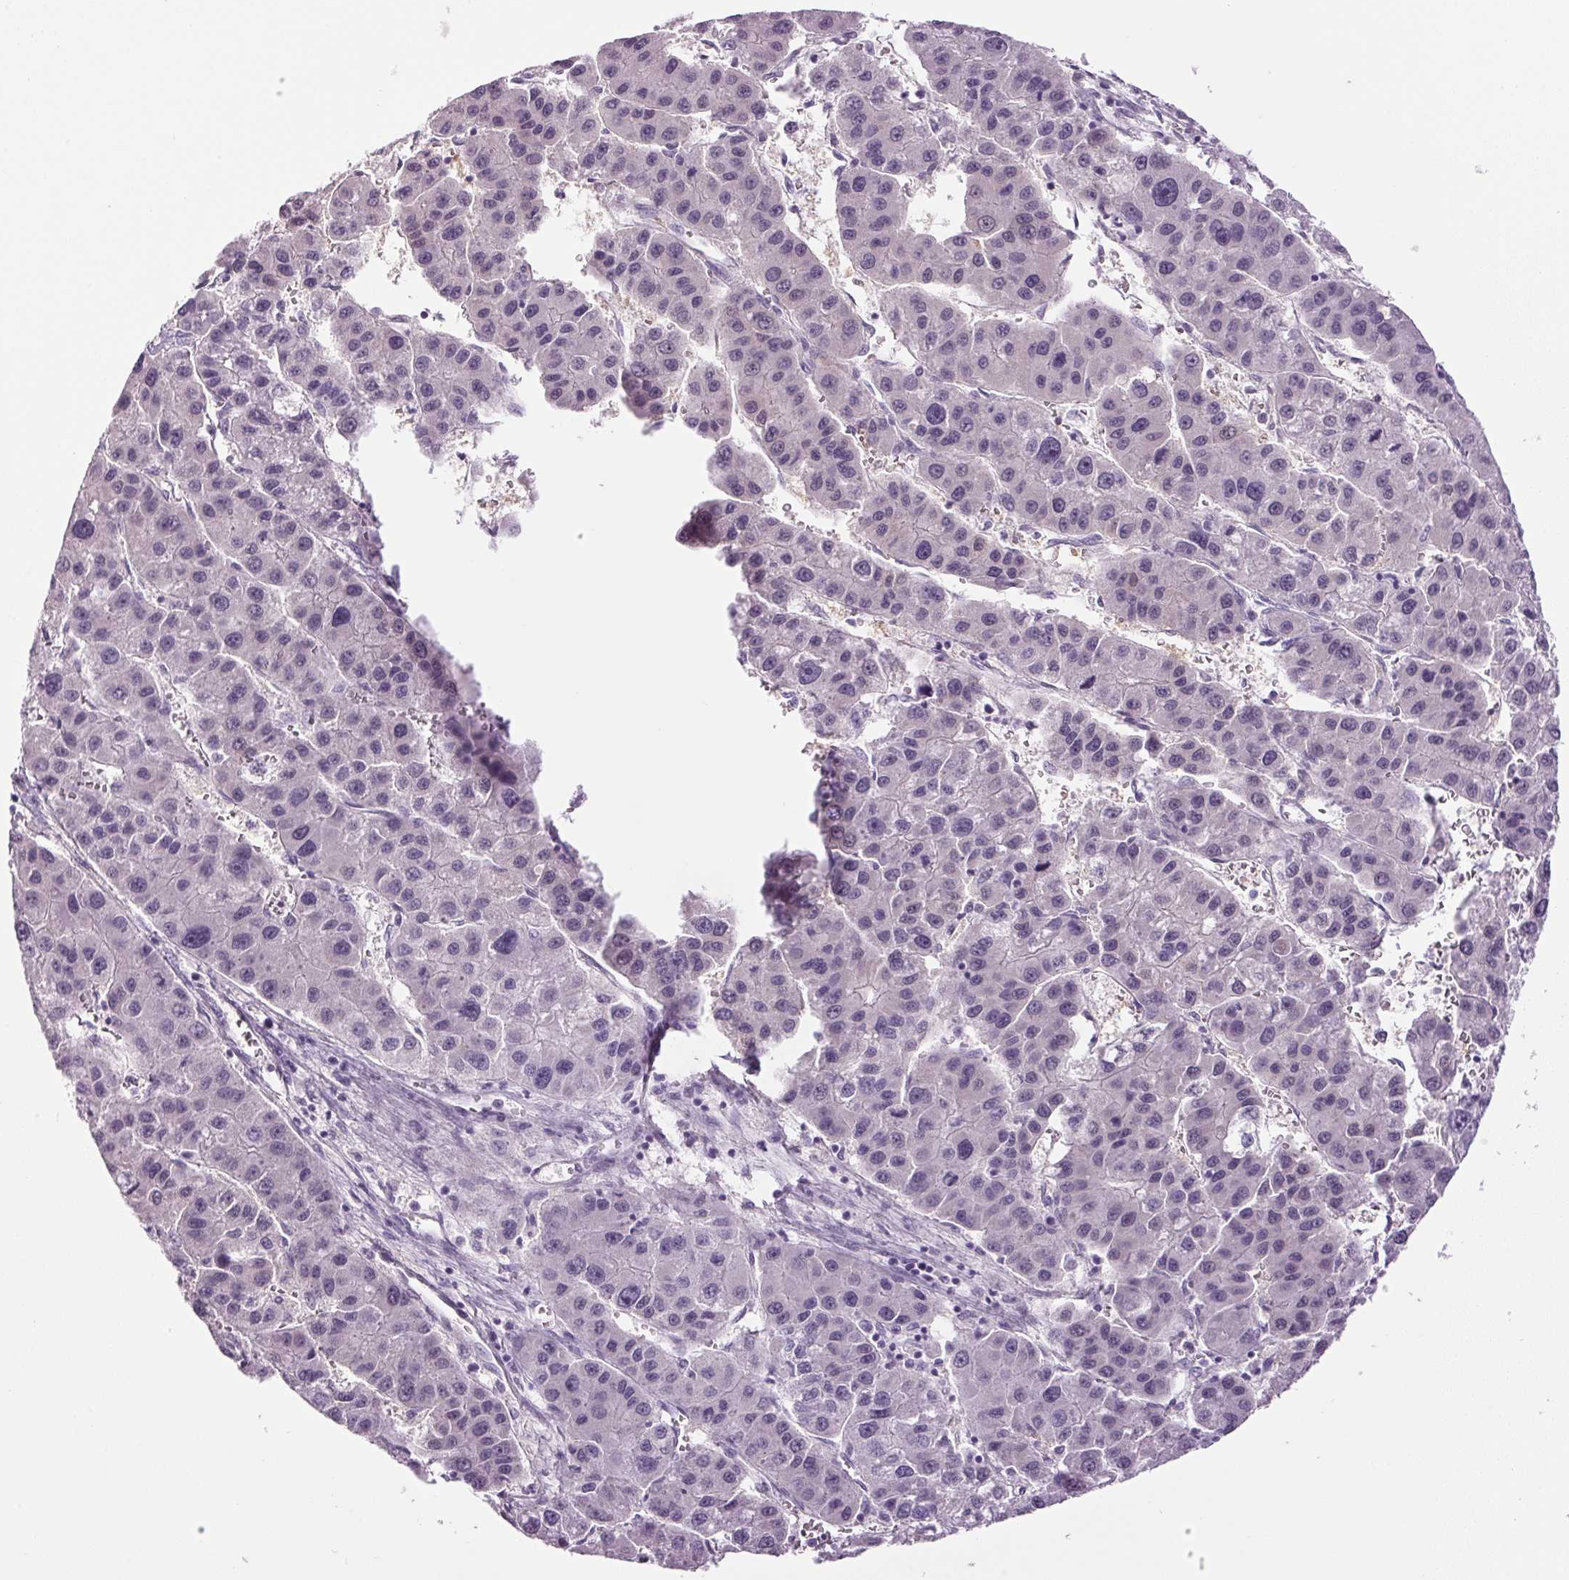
{"staining": {"intensity": "negative", "quantity": "none", "location": "none"}, "tissue": "liver cancer", "cell_type": "Tumor cells", "image_type": "cancer", "snomed": [{"axis": "morphology", "description": "Carcinoma, Hepatocellular, NOS"}, {"axis": "topography", "description": "Liver"}], "caption": "Tumor cells show no significant protein positivity in liver cancer (hepatocellular carcinoma).", "gene": "PPP1R1A", "patient": {"sex": "male", "age": 73}}